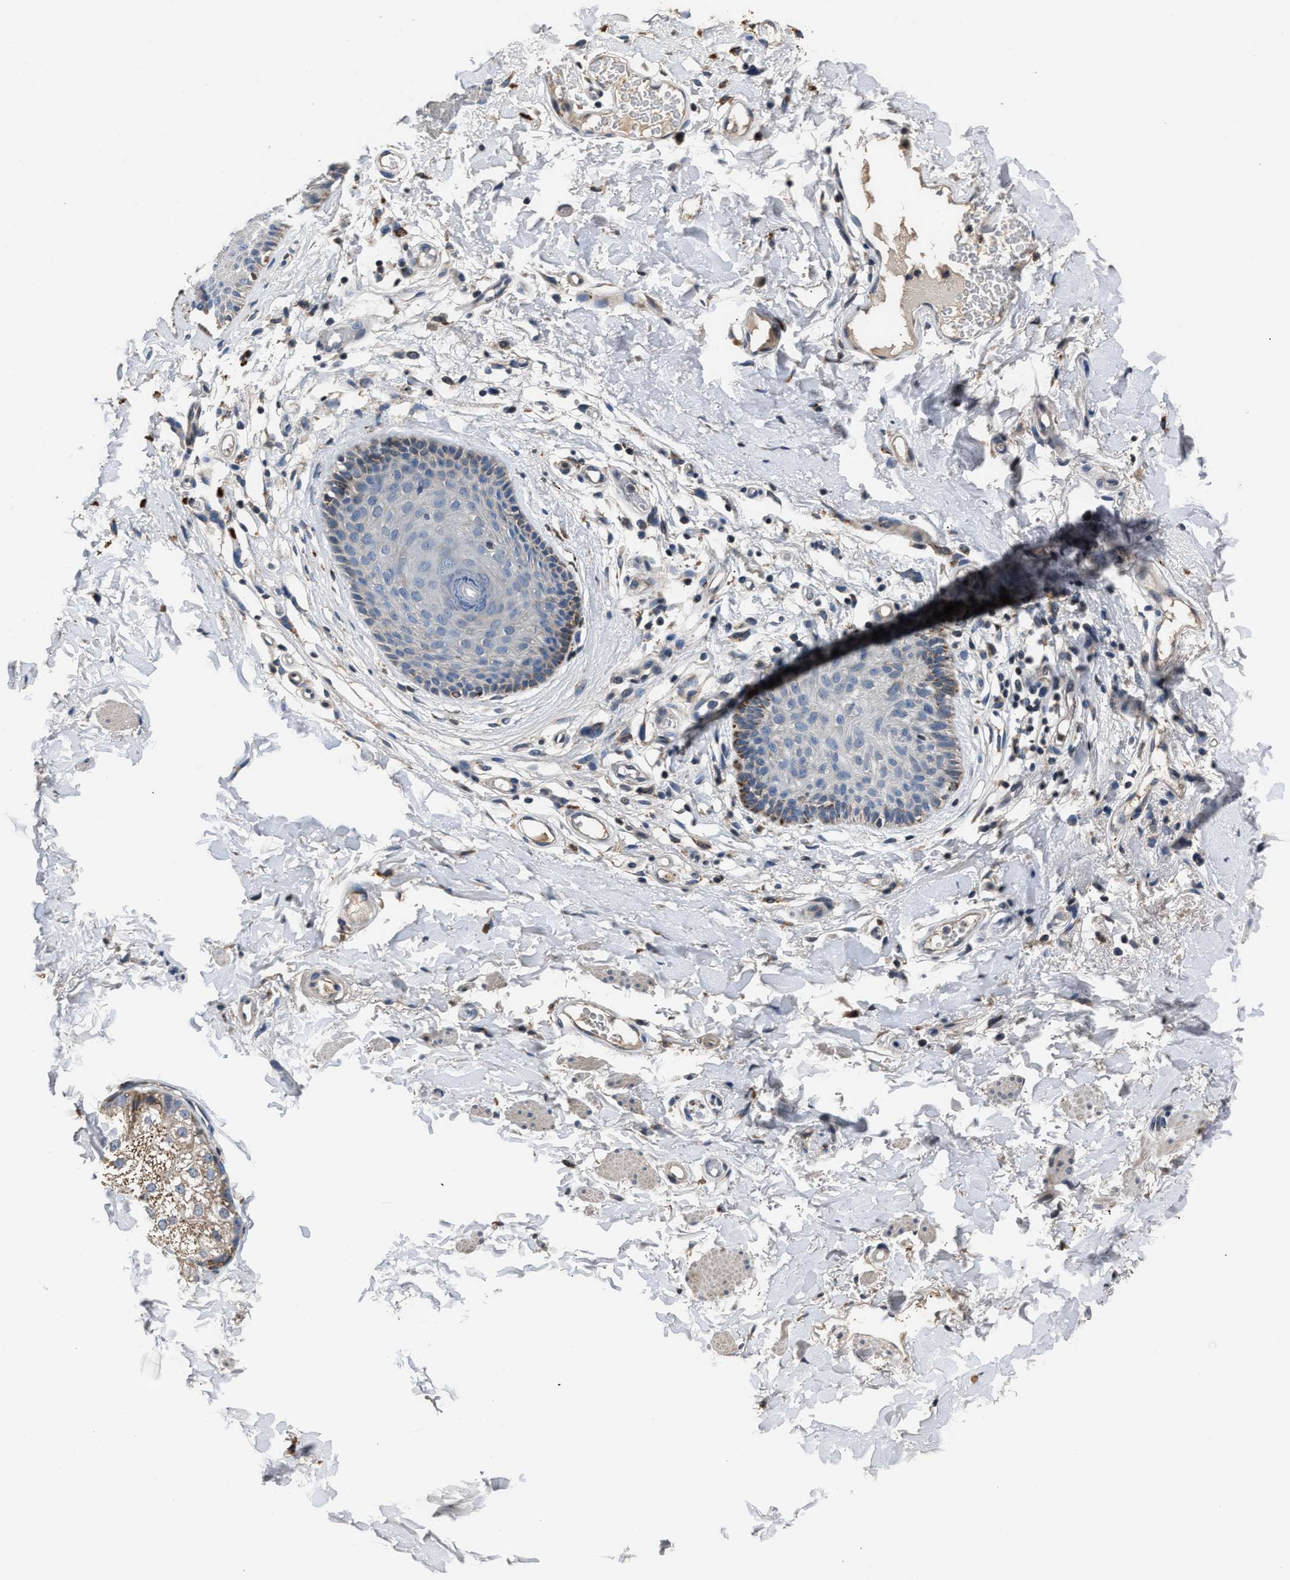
{"staining": {"intensity": "weak", "quantity": "<25%", "location": "cytoplasmic/membranous"}, "tissue": "skin", "cell_type": "Epidermal cells", "image_type": "normal", "snomed": [{"axis": "morphology", "description": "Normal tissue, NOS"}, {"axis": "topography", "description": "Vulva"}], "caption": "Immunohistochemical staining of benign human skin displays no significant positivity in epidermal cells.", "gene": "DNAJC24", "patient": {"sex": "female", "age": 73}}